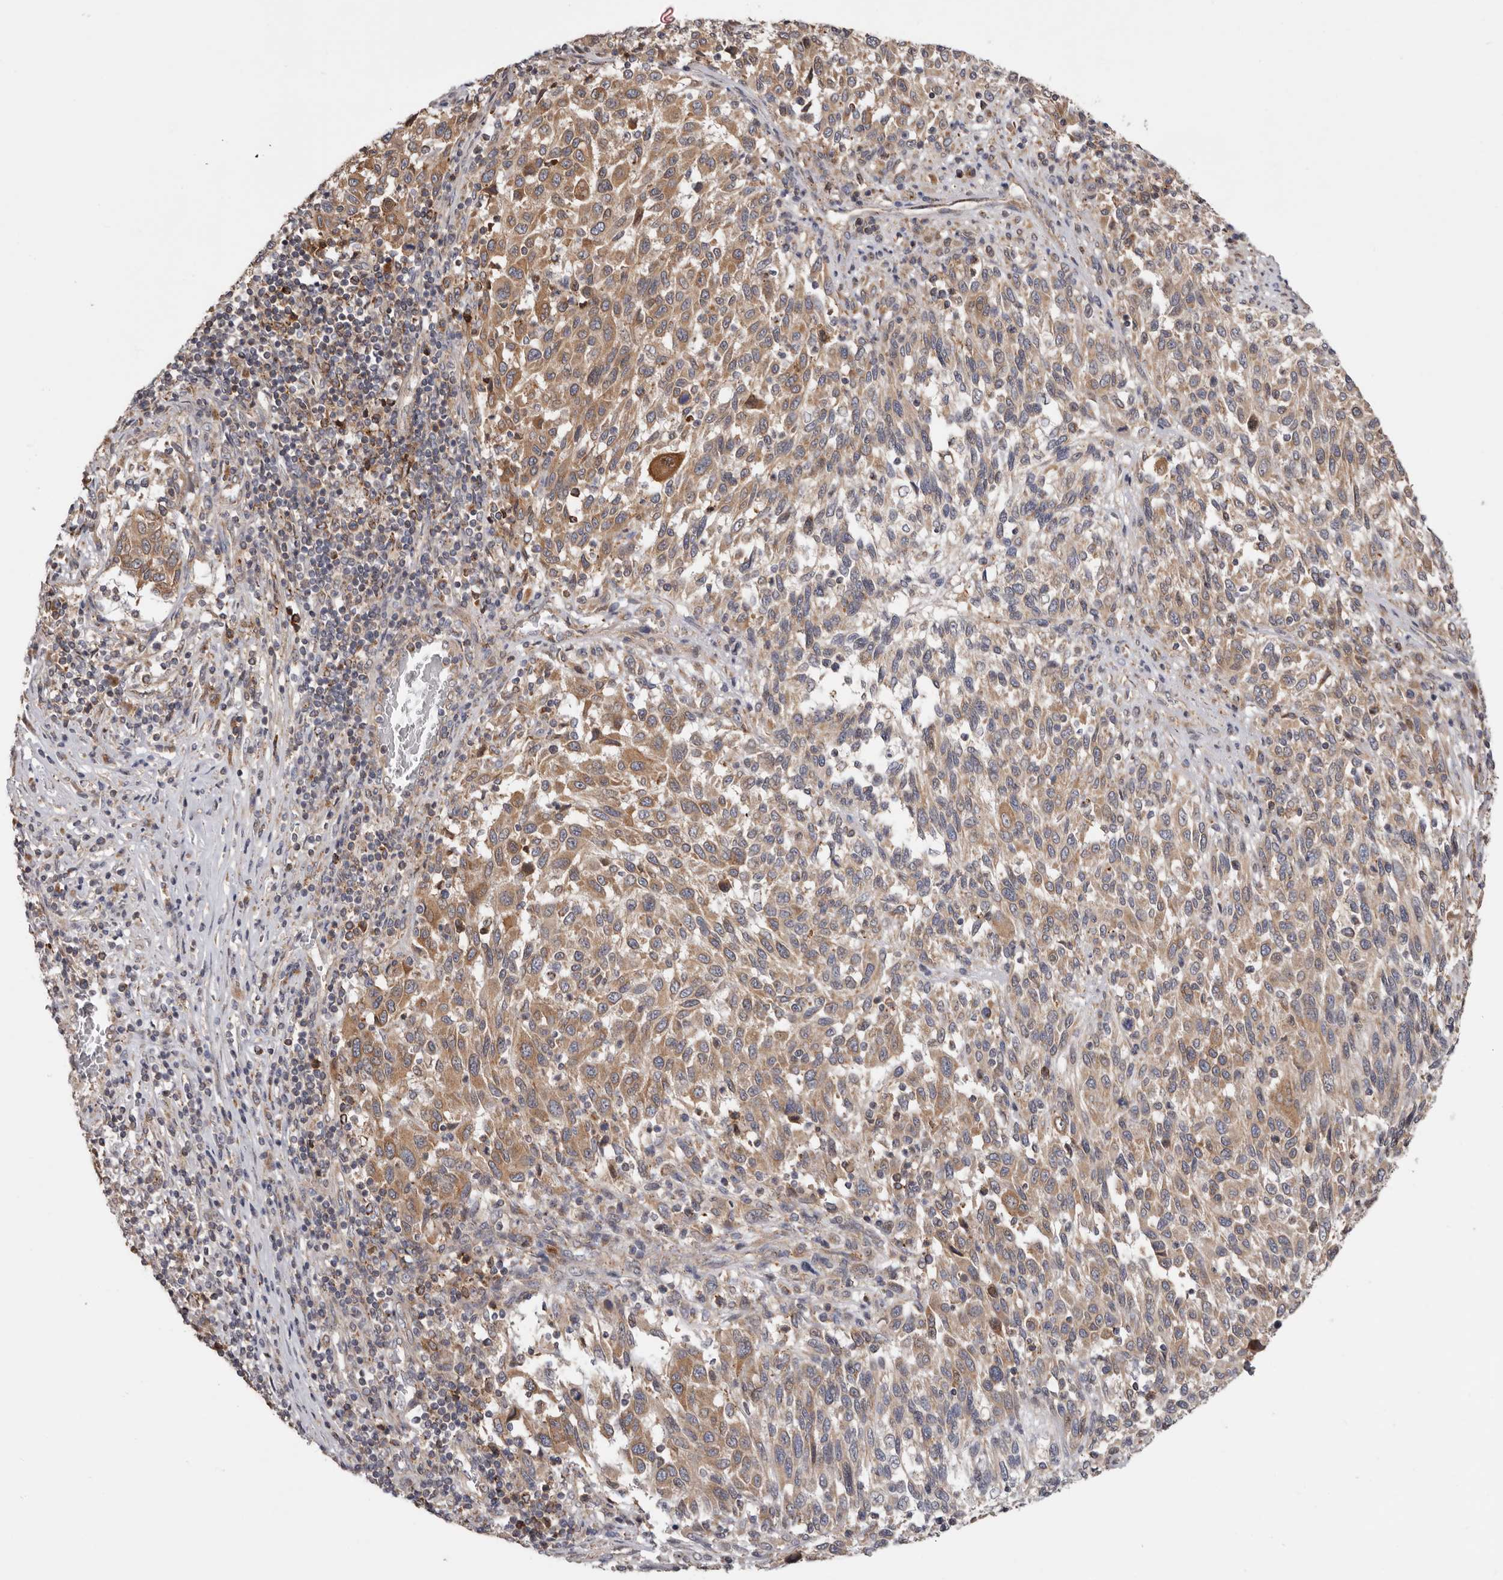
{"staining": {"intensity": "moderate", "quantity": ">75%", "location": "cytoplasmic/membranous"}, "tissue": "melanoma", "cell_type": "Tumor cells", "image_type": "cancer", "snomed": [{"axis": "morphology", "description": "Malignant melanoma, Metastatic site"}, {"axis": "topography", "description": "Lymph node"}], "caption": "Human malignant melanoma (metastatic site) stained for a protein (brown) reveals moderate cytoplasmic/membranous positive staining in about >75% of tumor cells.", "gene": "TMUB1", "patient": {"sex": "male", "age": 61}}